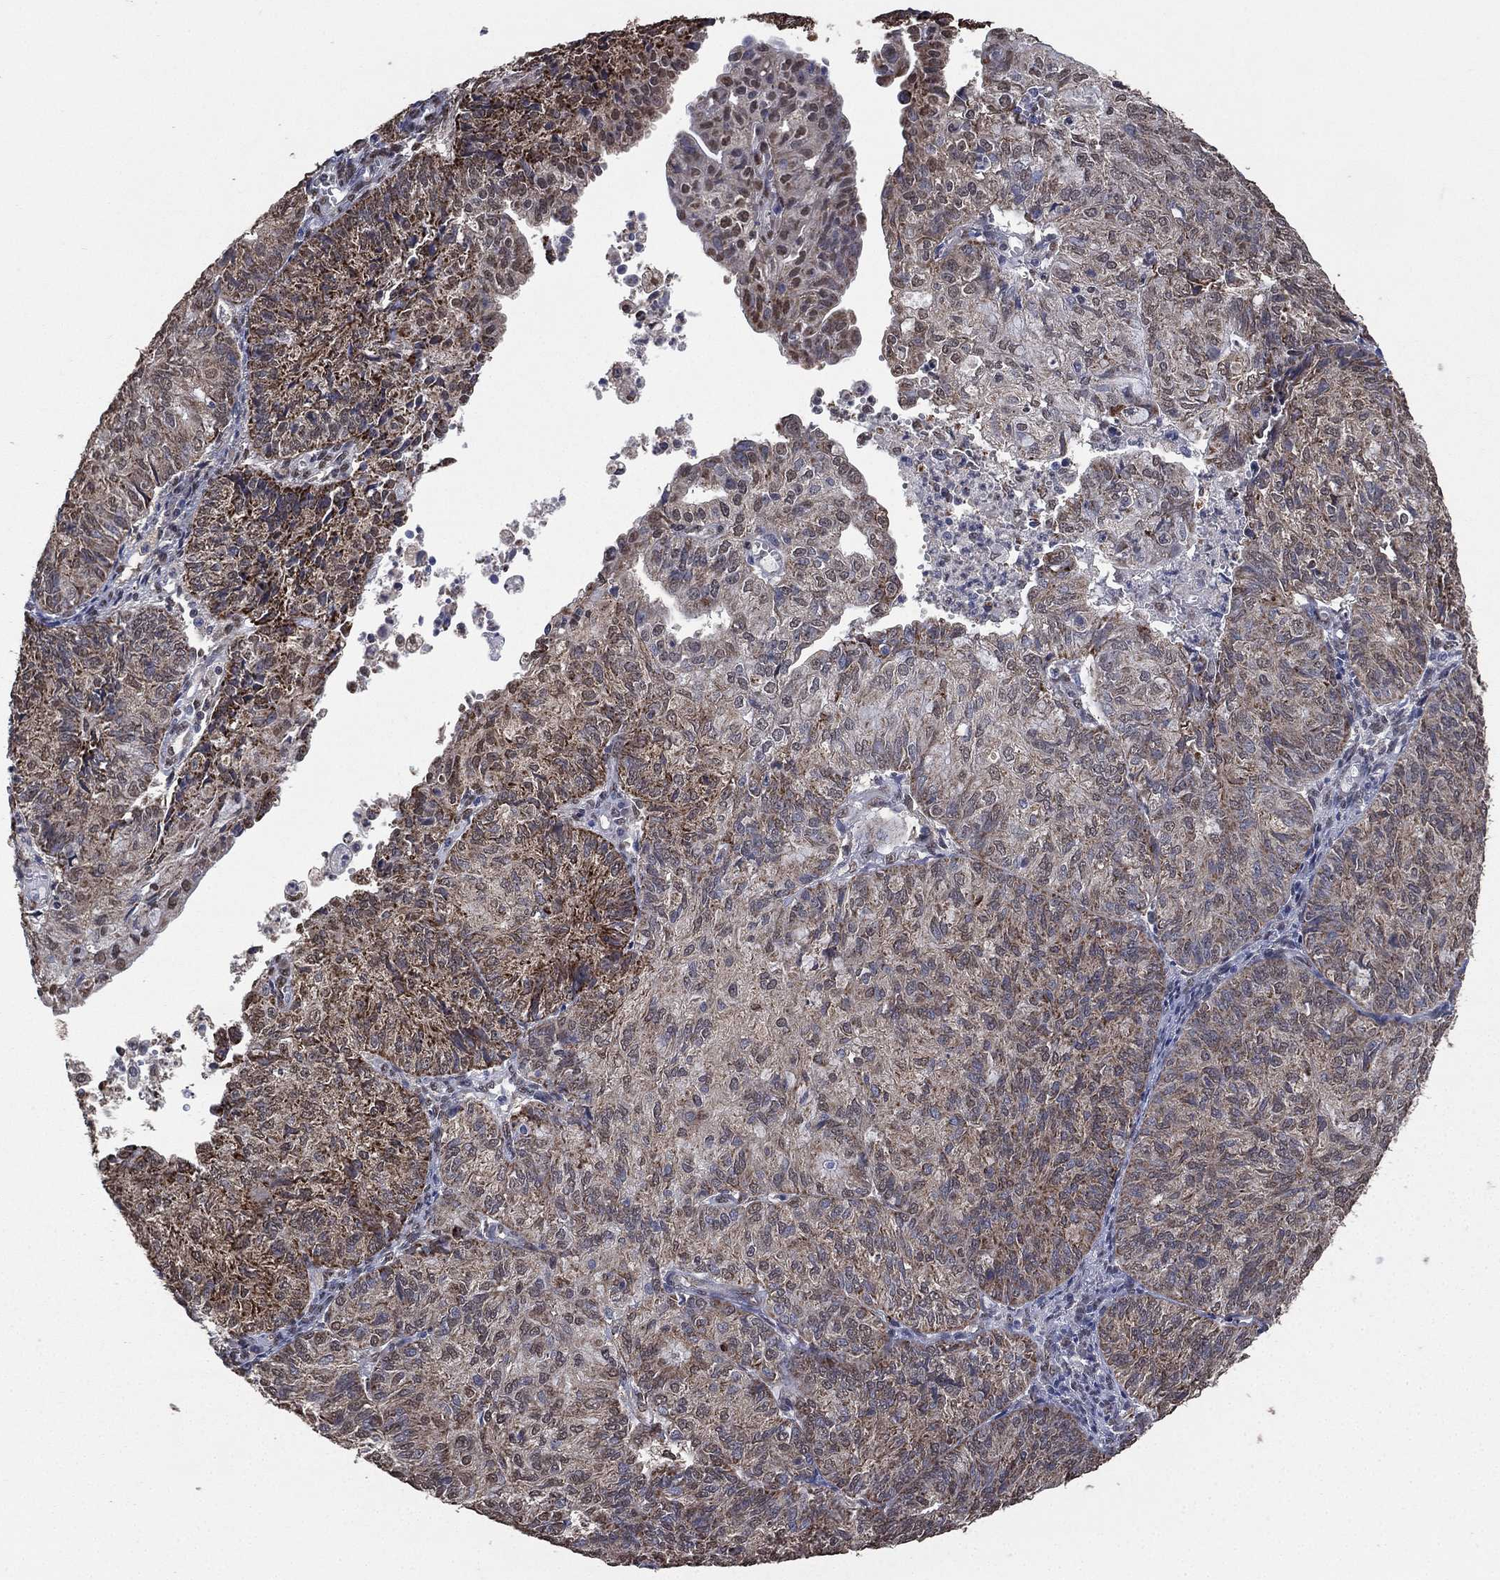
{"staining": {"intensity": "moderate", "quantity": "<25%", "location": "cytoplasmic/membranous,nuclear"}, "tissue": "endometrial cancer", "cell_type": "Tumor cells", "image_type": "cancer", "snomed": [{"axis": "morphology", "description": "Adenocarcinoma, NOS"}, {"axis": "topography", "description": "Endometrium"}], "caption": "IHC histopathology image of neoplastic tissue: human endometrial cancer (adenocarcinoma) stained using immunohistochemistry (IHC) demonstrates low levels of moderate protein expression localized specifically in the cytoplasmic/membranous and nuclear of tumor cells, appearing as a cytoplasmic/membranous and nuclear brown color.", "gene": "ALDH7A1", "patient": {"sex": "female", "age": 82}}